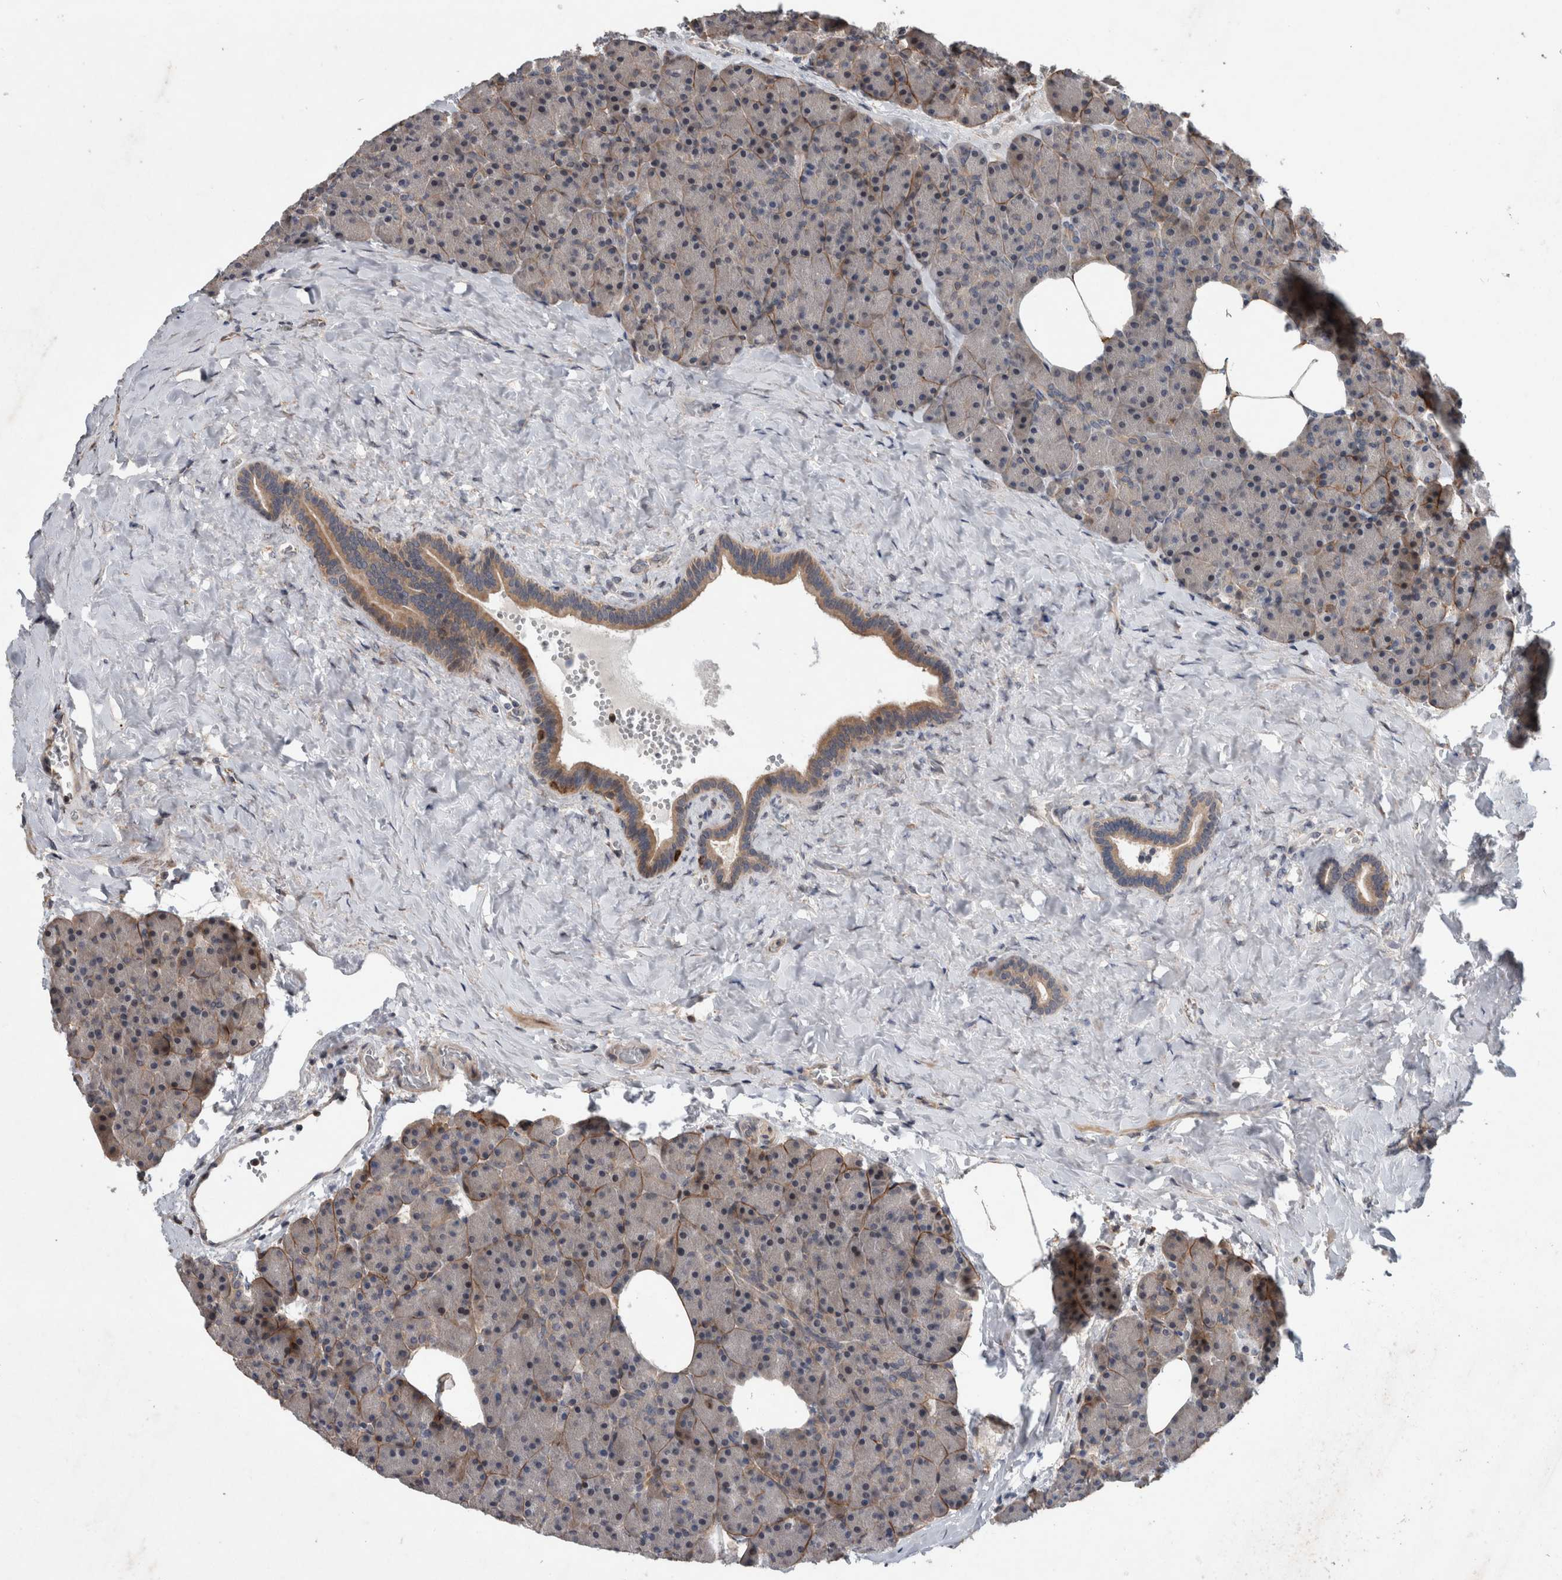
{"staining": {"intensity": "moderate", "quantity": "<25%", "location": "cytoplasmic/membranous"}, "tissue": "pancreas", "cell_type": "Exocrine glandular cells", "image_type": "normal", "snomed": [{"axis": "morphology", "description": "Normal tissue, NOS"}, {"axis": "morphology", "description": "Carcinoid, malignant, NOS"}, {"axis": "topography", "description": "Pancreas"}], "caption": "A histopathology image of pancreas stained for a protein demonstrates moderate cytoplasmic/membranous brown staining in exocrine glandular cells. (Brightfield microscopy of DAB IHC at high magnification).", "gene": "GIMAP6", "patient": {"sex": "female", "age": 35}}